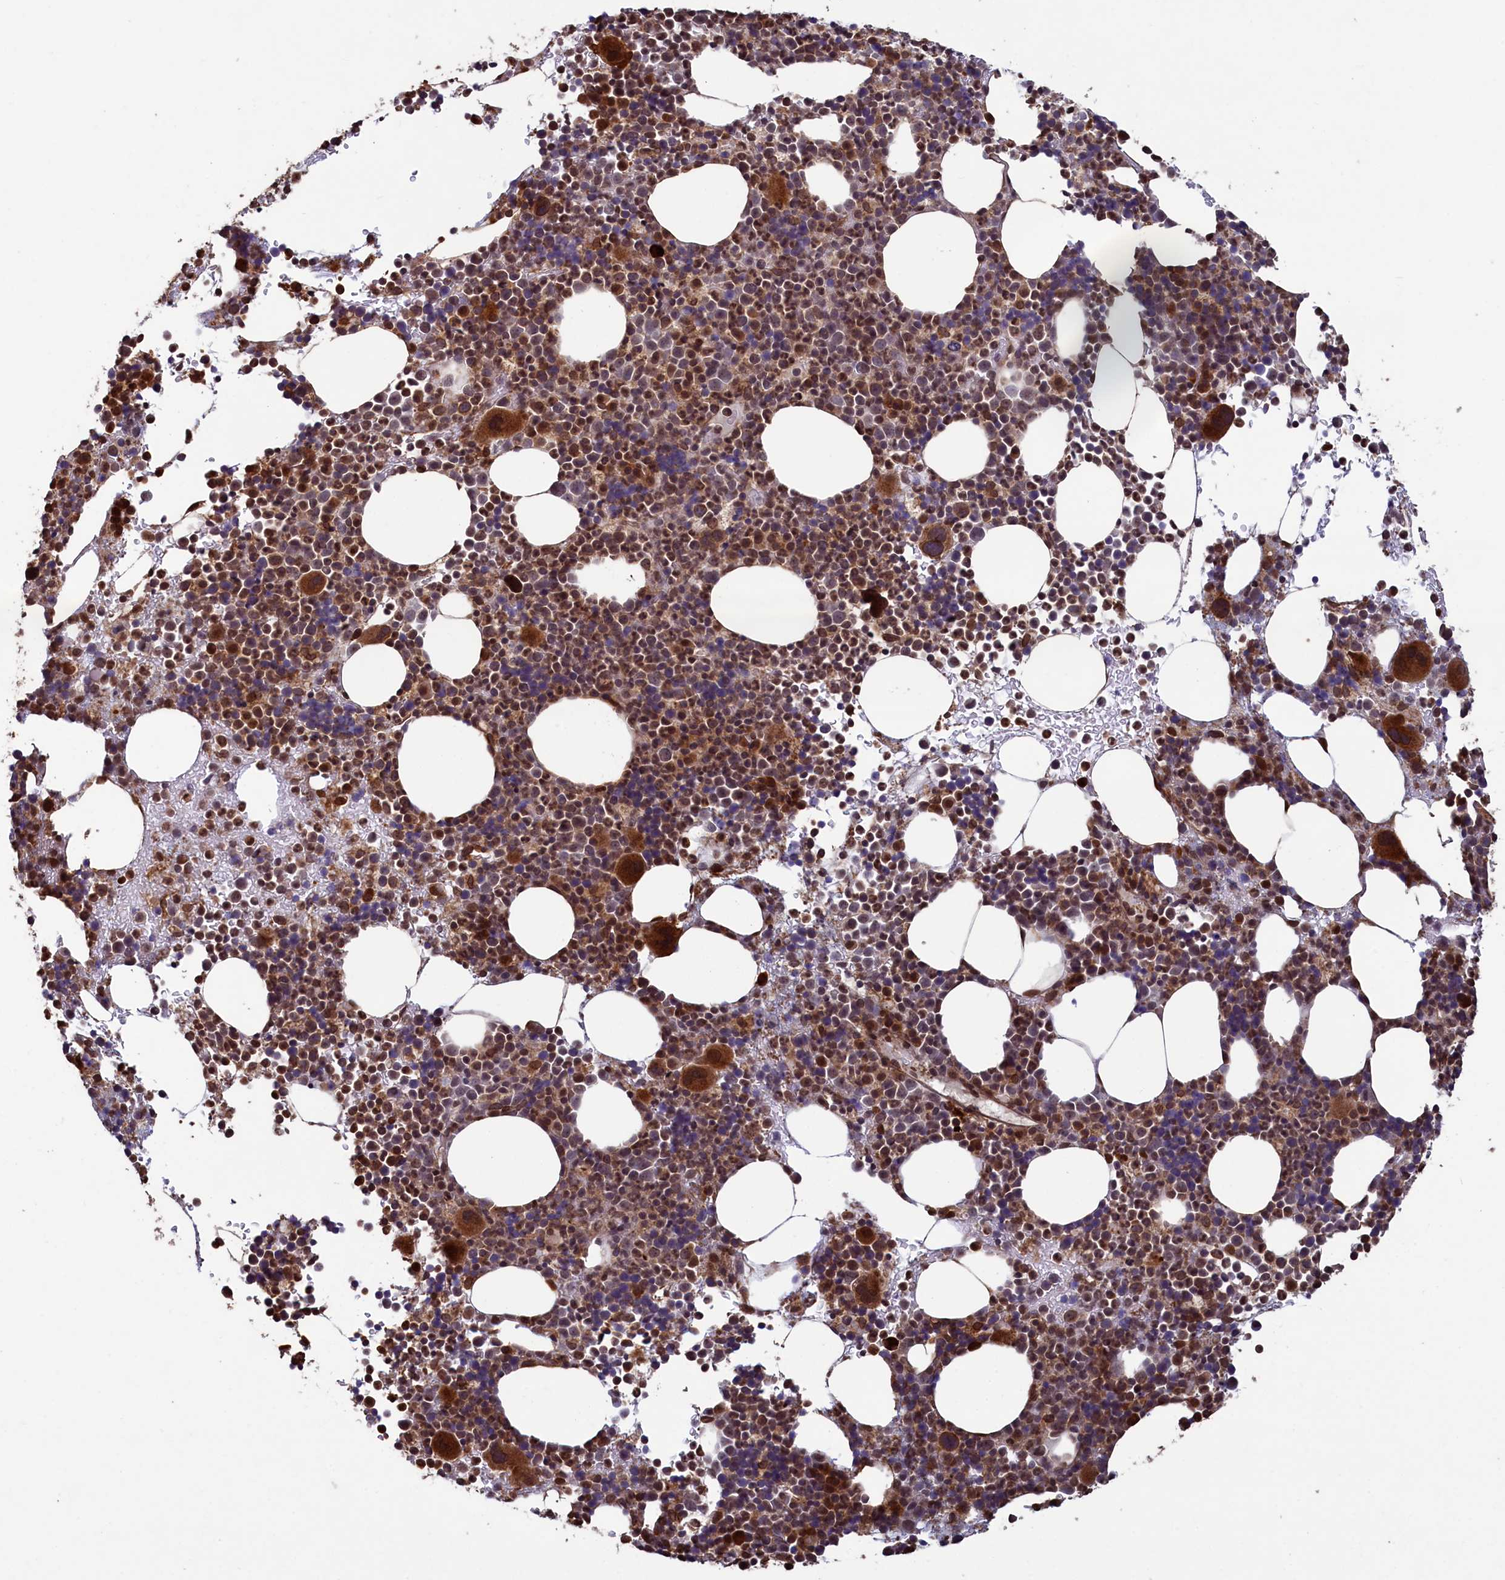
{"staining": {"intensity": "strong", "quantity": "25%-75%", "location": "cytoplasmic/membranous,nuclear"}, "tissue": "bone marrow", "cell_type": "Hematopoietic cells", "image_type": "normal", "snomed": [{"axis": "morphology", "description": "Normal tissue, NOS"}, {"axis": "topography", "description": "Bone marrow"}], "caption": "DAB (3,3'-diaminobenzidine) immunohistochemical staining of normal bone marrow demonstrates strong cytoplasmic/membranous,nuclear protein positivity in approximately 25%-75% of hematopoietic cells.", "gene": "NAE1", "patient": {"sex": "female", "age": 82}}